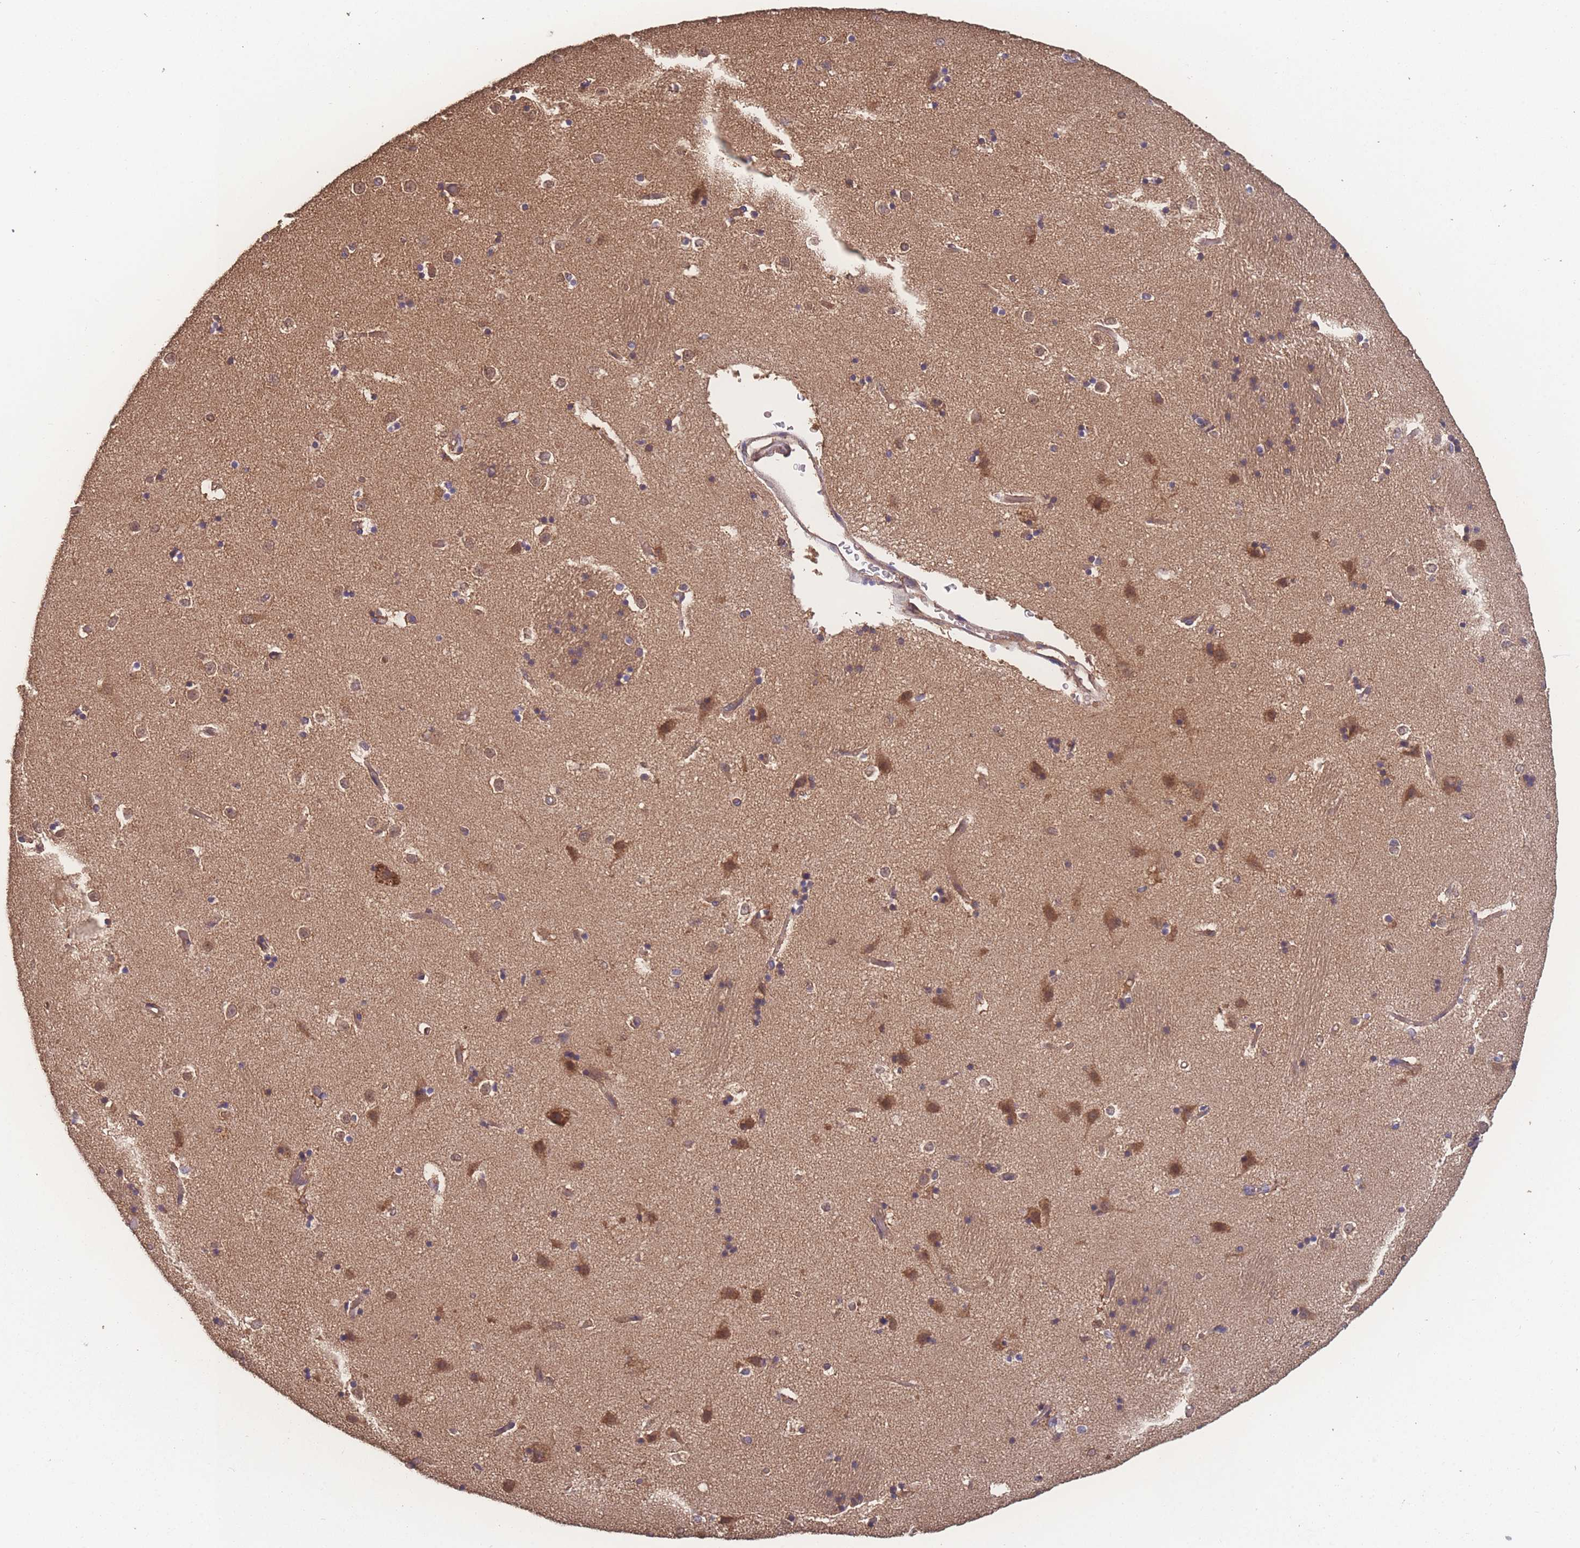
{"staining": {"intensity": "weak", "quantity": "25%-75%", "location": "cytoplasmic/membranous"}, "tissue": "caudate", "cell_type": "Glial cells", "image_type": "normal", "snomed": [{"axis": "morphology", "description": "Normal tissue, NOS"}, {"axis": "topography", "description": "Lateral ventricle wall"}], "caption": "A photomicrograph of human caudate stained for a protein exhibits weak cytoplasmic/membranous brown staining in glial cells. The staining was performed using DAB, with brown indicating positive protein expression. Nuclei are stained blue with hematoxylin.", "gene": "ATXN10", "patient": {"sex": "female", "age": 52}}